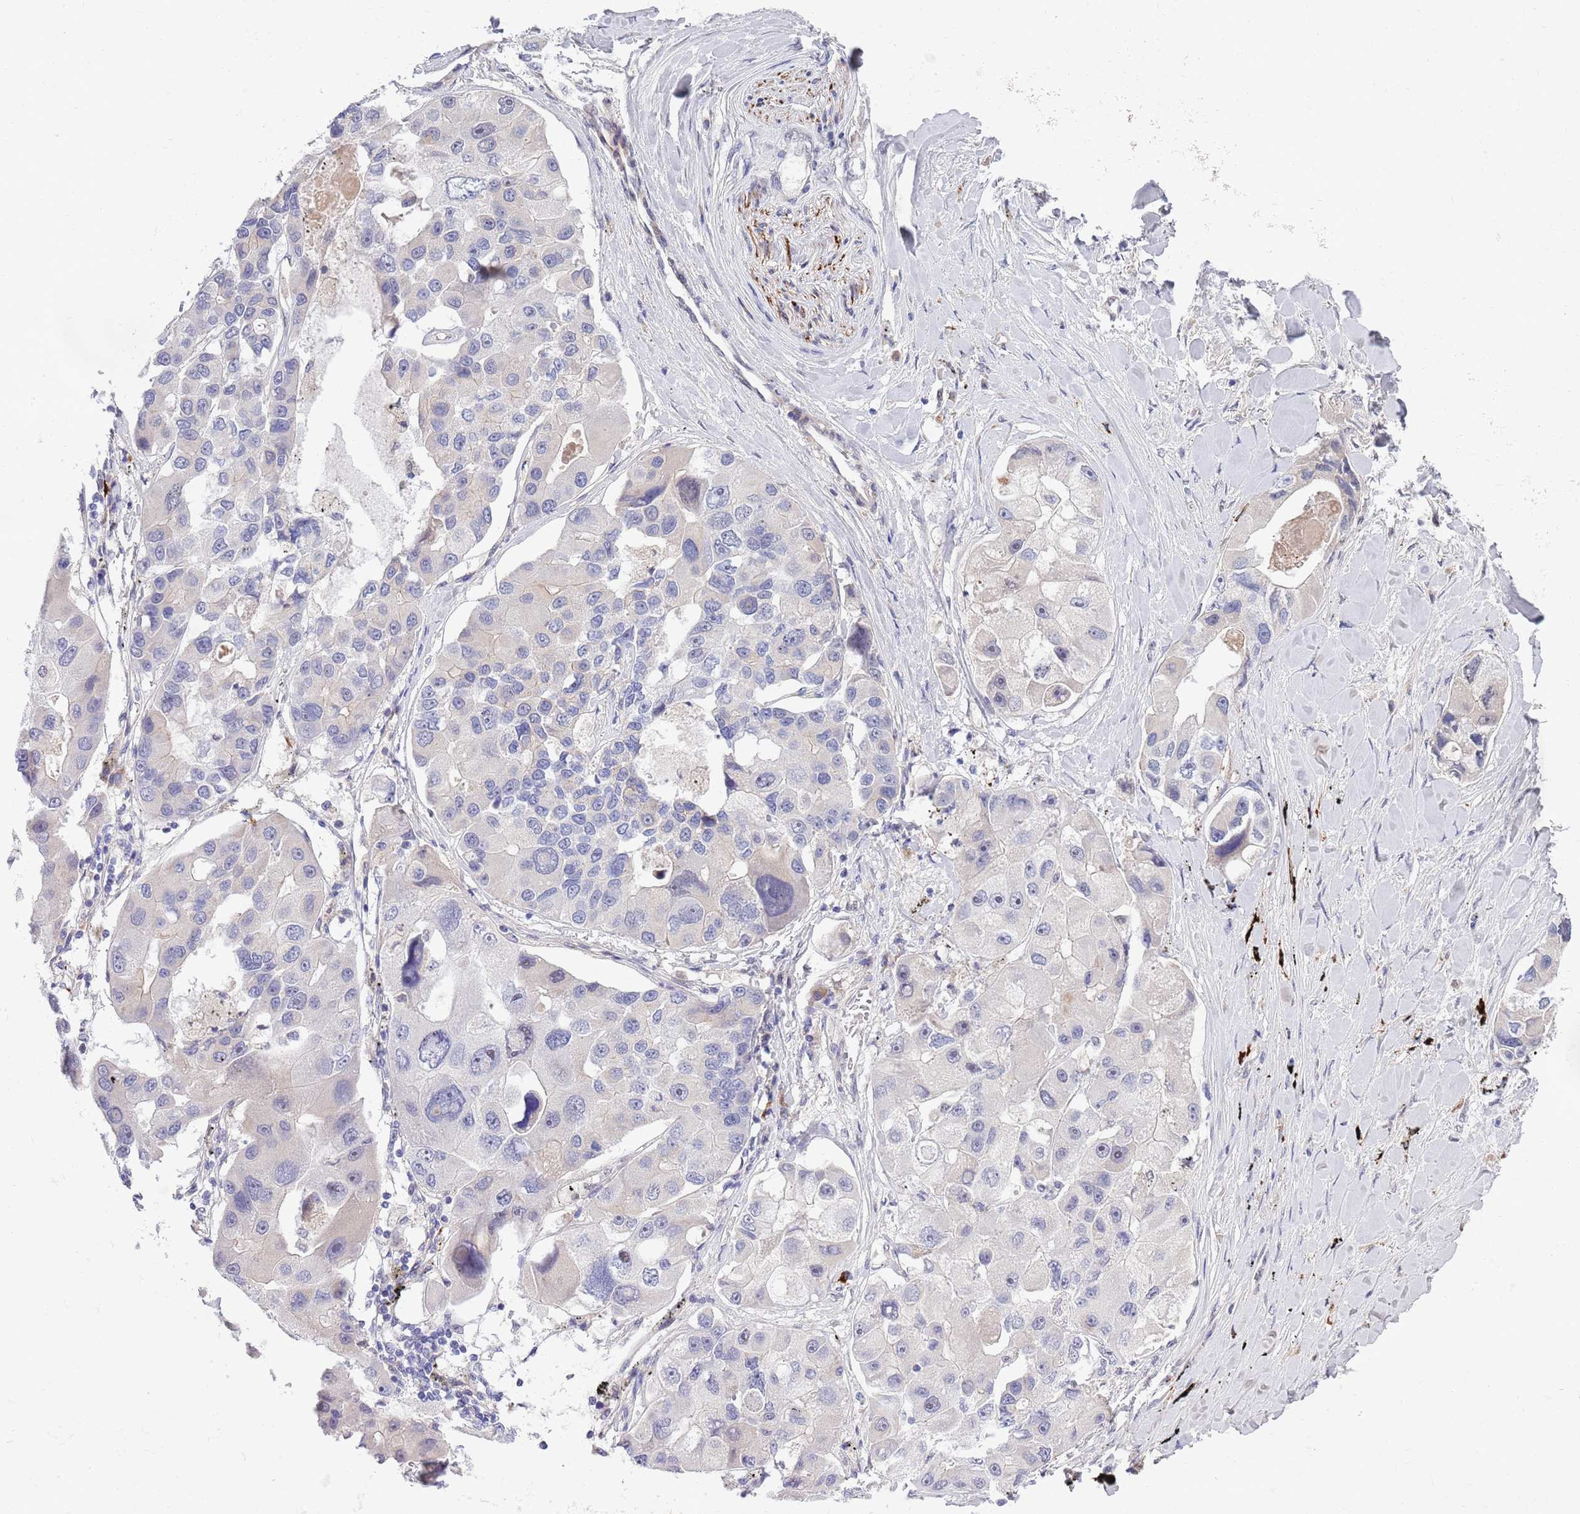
{"staining": {"intensity": "negative", "quantity": "none", "location": "none"}, "tissue": "lung cancer", "cell_type": "Tumor cells", "image_type": "cancer", "snomed": [{"axis": "morphology", "description": "Adenocarcinoma, NOS"}, {"axis": "topography", "description": "Lung"}], "caption": "A photomicrograph of human lung cancer (adenocarcinoma) is negative for staining in tumor cells.", "gene": "NLRP6", "patient": {"sex": "female", "age": 54}}